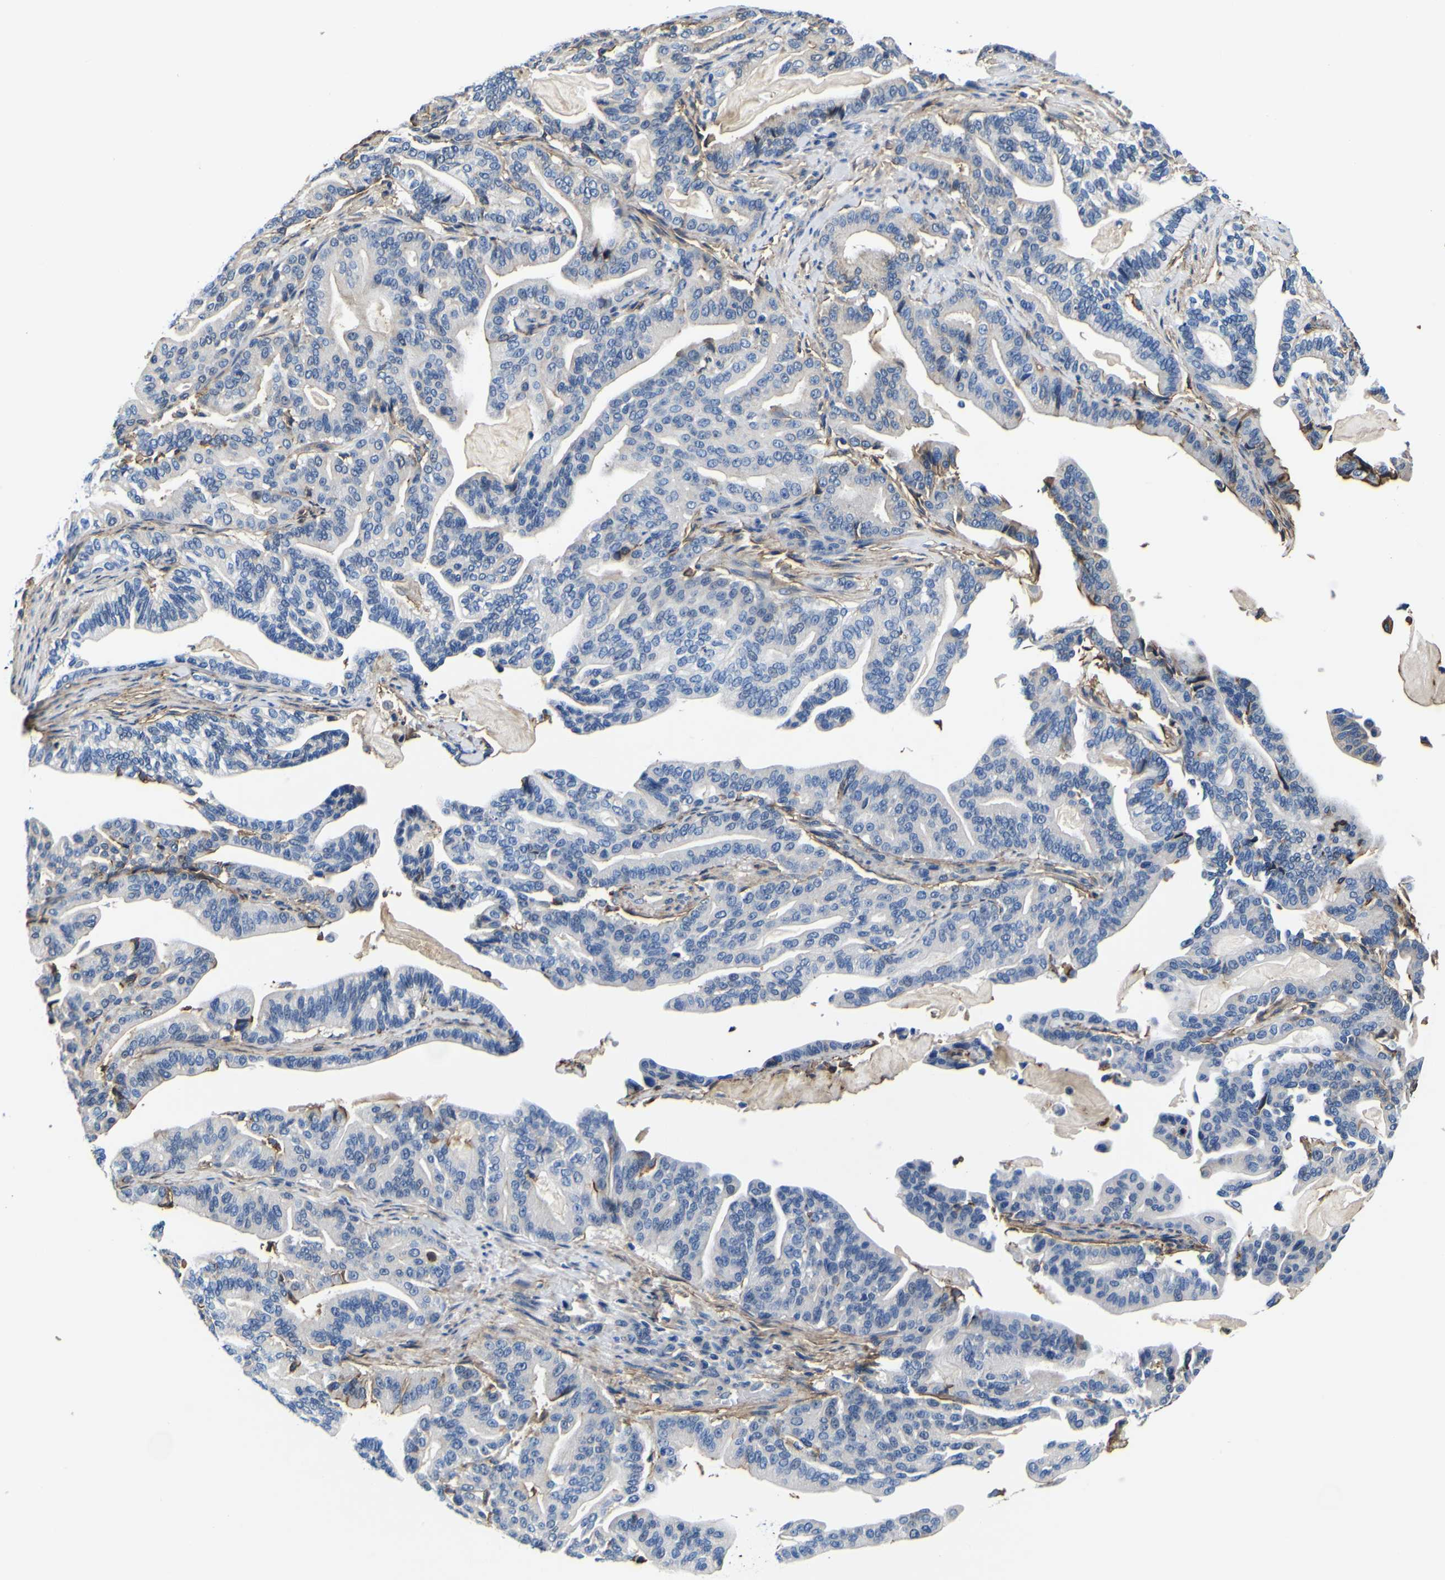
{"staining": {"intensity": "moderate", "quantity": "<25%", "location": "cytoplasmic/membranous"}, "tissue": "pancreatic cancer", "cell_type": "Tumor cells", "image_type": "cancer", "snomed": [{"axis": "morphology", "description": "Adenocarcinoma, NOS"}, {"axis": "topography", "description": "Pancreas"}], "caption": "Adenocarcinoma (pancreatic) tissue shows moderate cytoplasmic/membranous staining in about <25% of tumor cells (Brightfield microscopy of DAB IHC at high magnification).", "gene": "PXDN", "patient": {"sex": "male", "age": 63}}